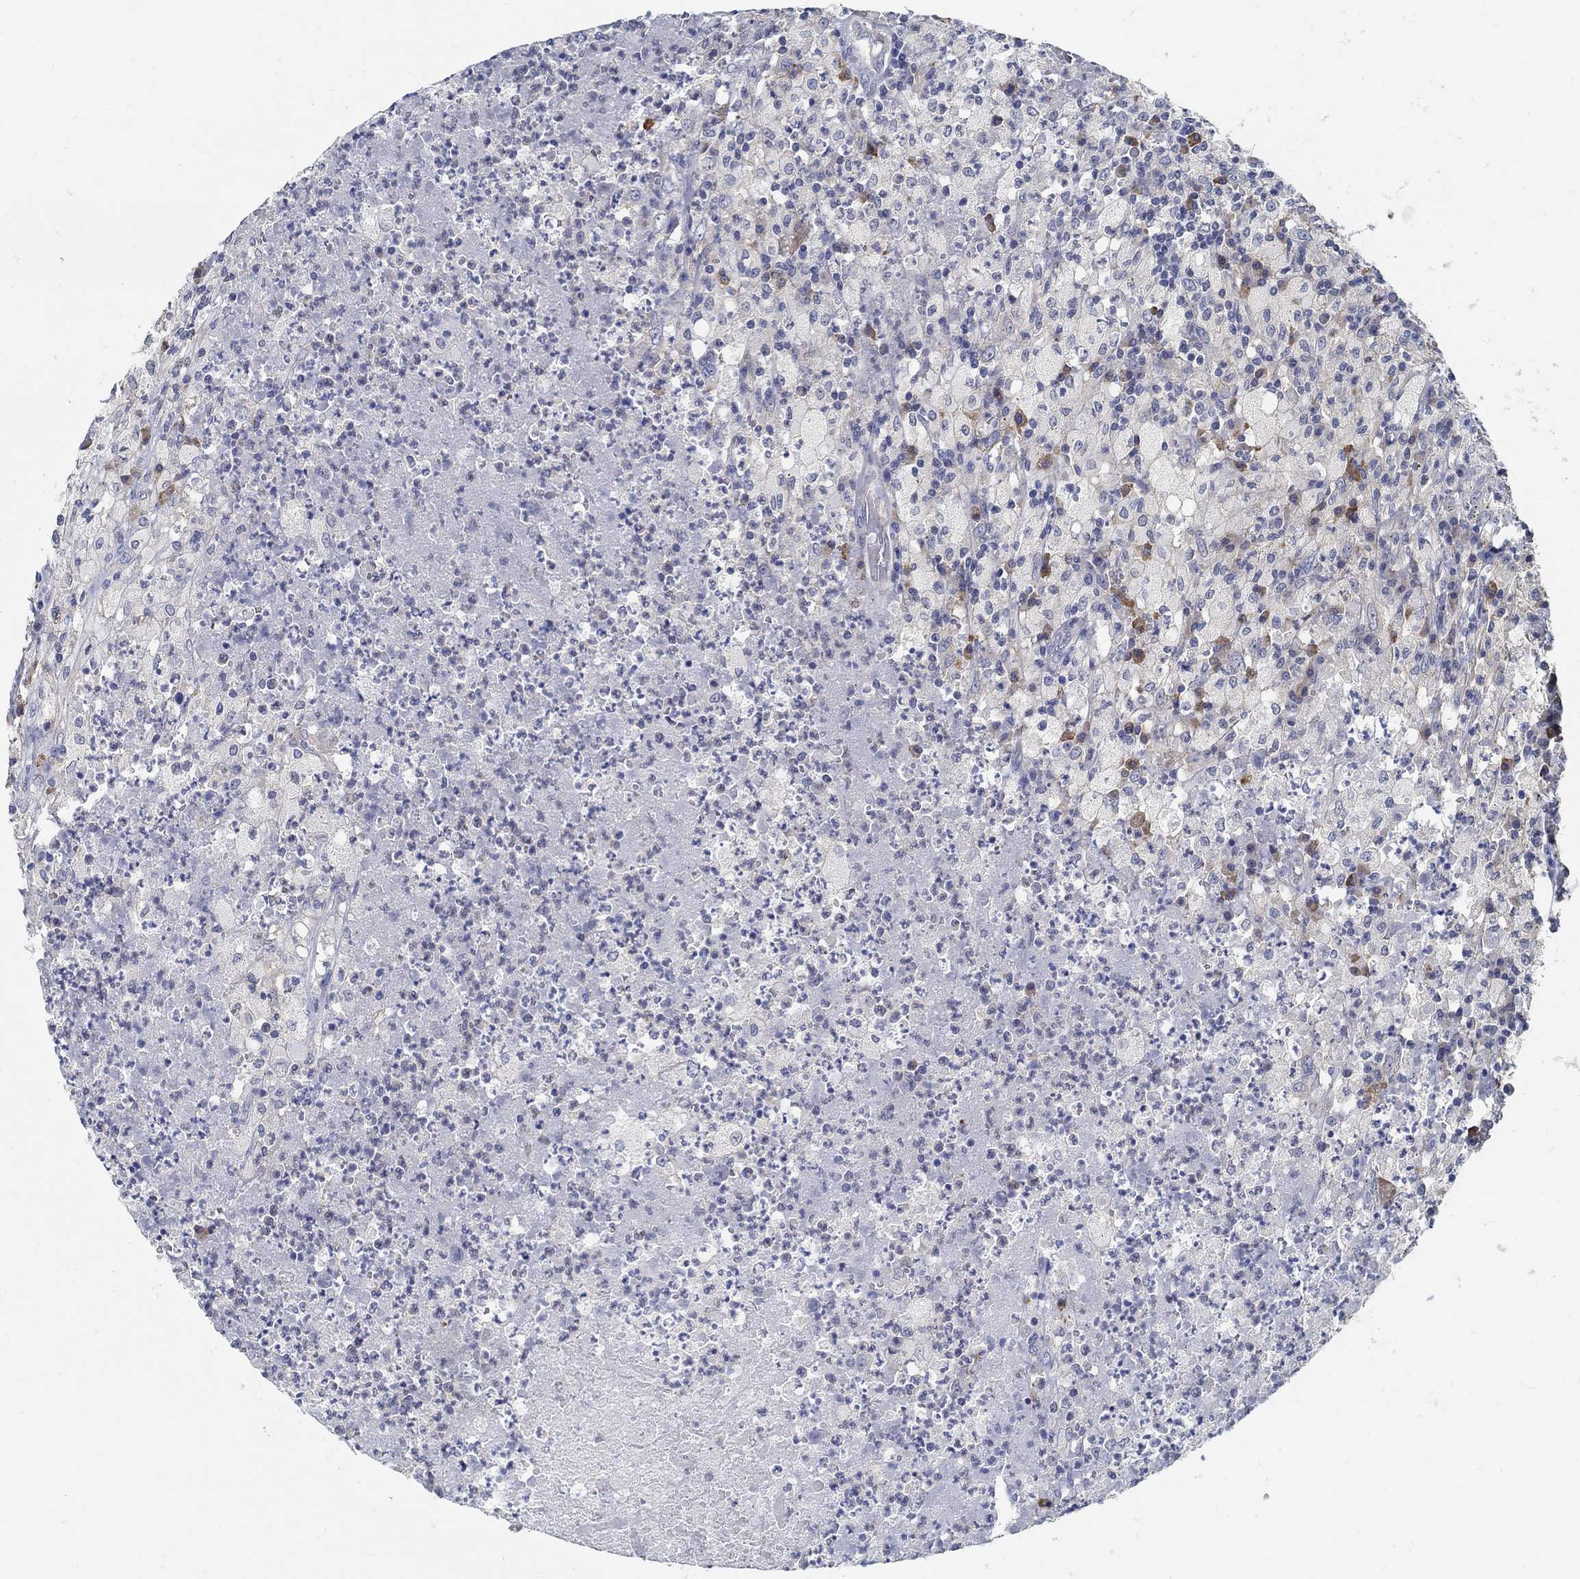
{"staining": {"intensity": "negative", "quantity": "none", "location": "none"}, "tissue": "testis cancer", "cell_type": "Tumor cells", "image_type": "cancer", "snomed": [{"axis": "morphology", "description": "Necrosis, NOS"}, {"axis": "morphology", "description": "Carcinoma, Embryonal, NOS"}, {"axis": "topography", "description": "Testis"}], "caption": "There is no significant expression in tumor cells of testis cancer. The staining was performed using DAB to visualize the protein expression in brown, while the nuclei were stained in blue with hematoxylin (Magnification: 20x).", "gene": "PCDH11X", "patient": {"sex": "male", "age": 19}}